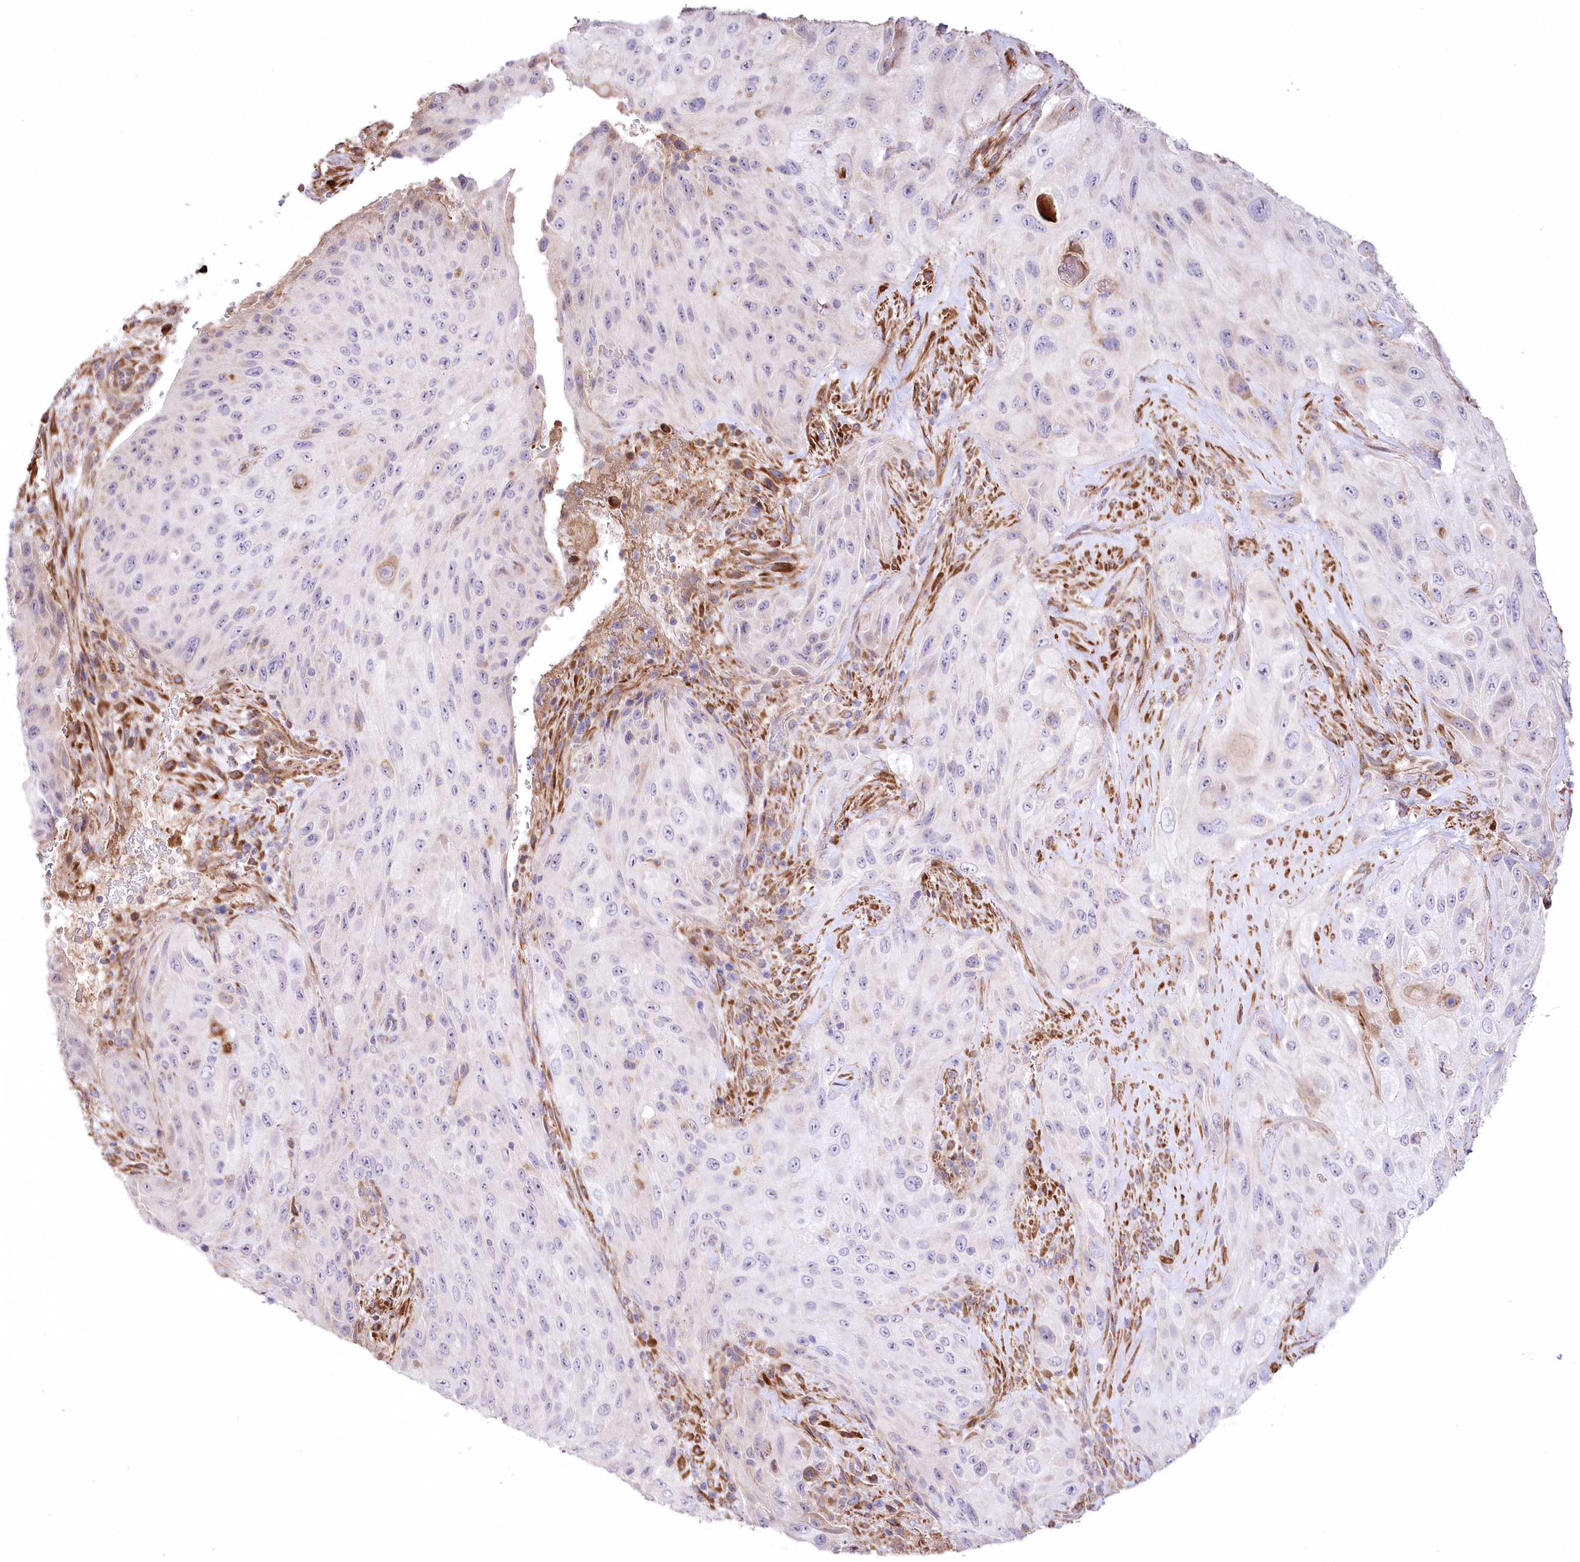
{"staining": {"intensity": "negative", "quantity": "none", "location": "none"}, "tissue": "cervical cancer", "cell_type": "Tumor cells", "image_type": "cancer", "snomed": [{"axis": "morphology", "description": "Squamous cell carcinoma, NOS"}, {"axis": "topography", "description": "Cervix"}], "caption": "The IHC micrograph has no significant expression in tumor cells of squamous cell carcinoma (cervical) tissue.", "gene": "RNF24", "patient": {"sex": "female", "age": 42}}